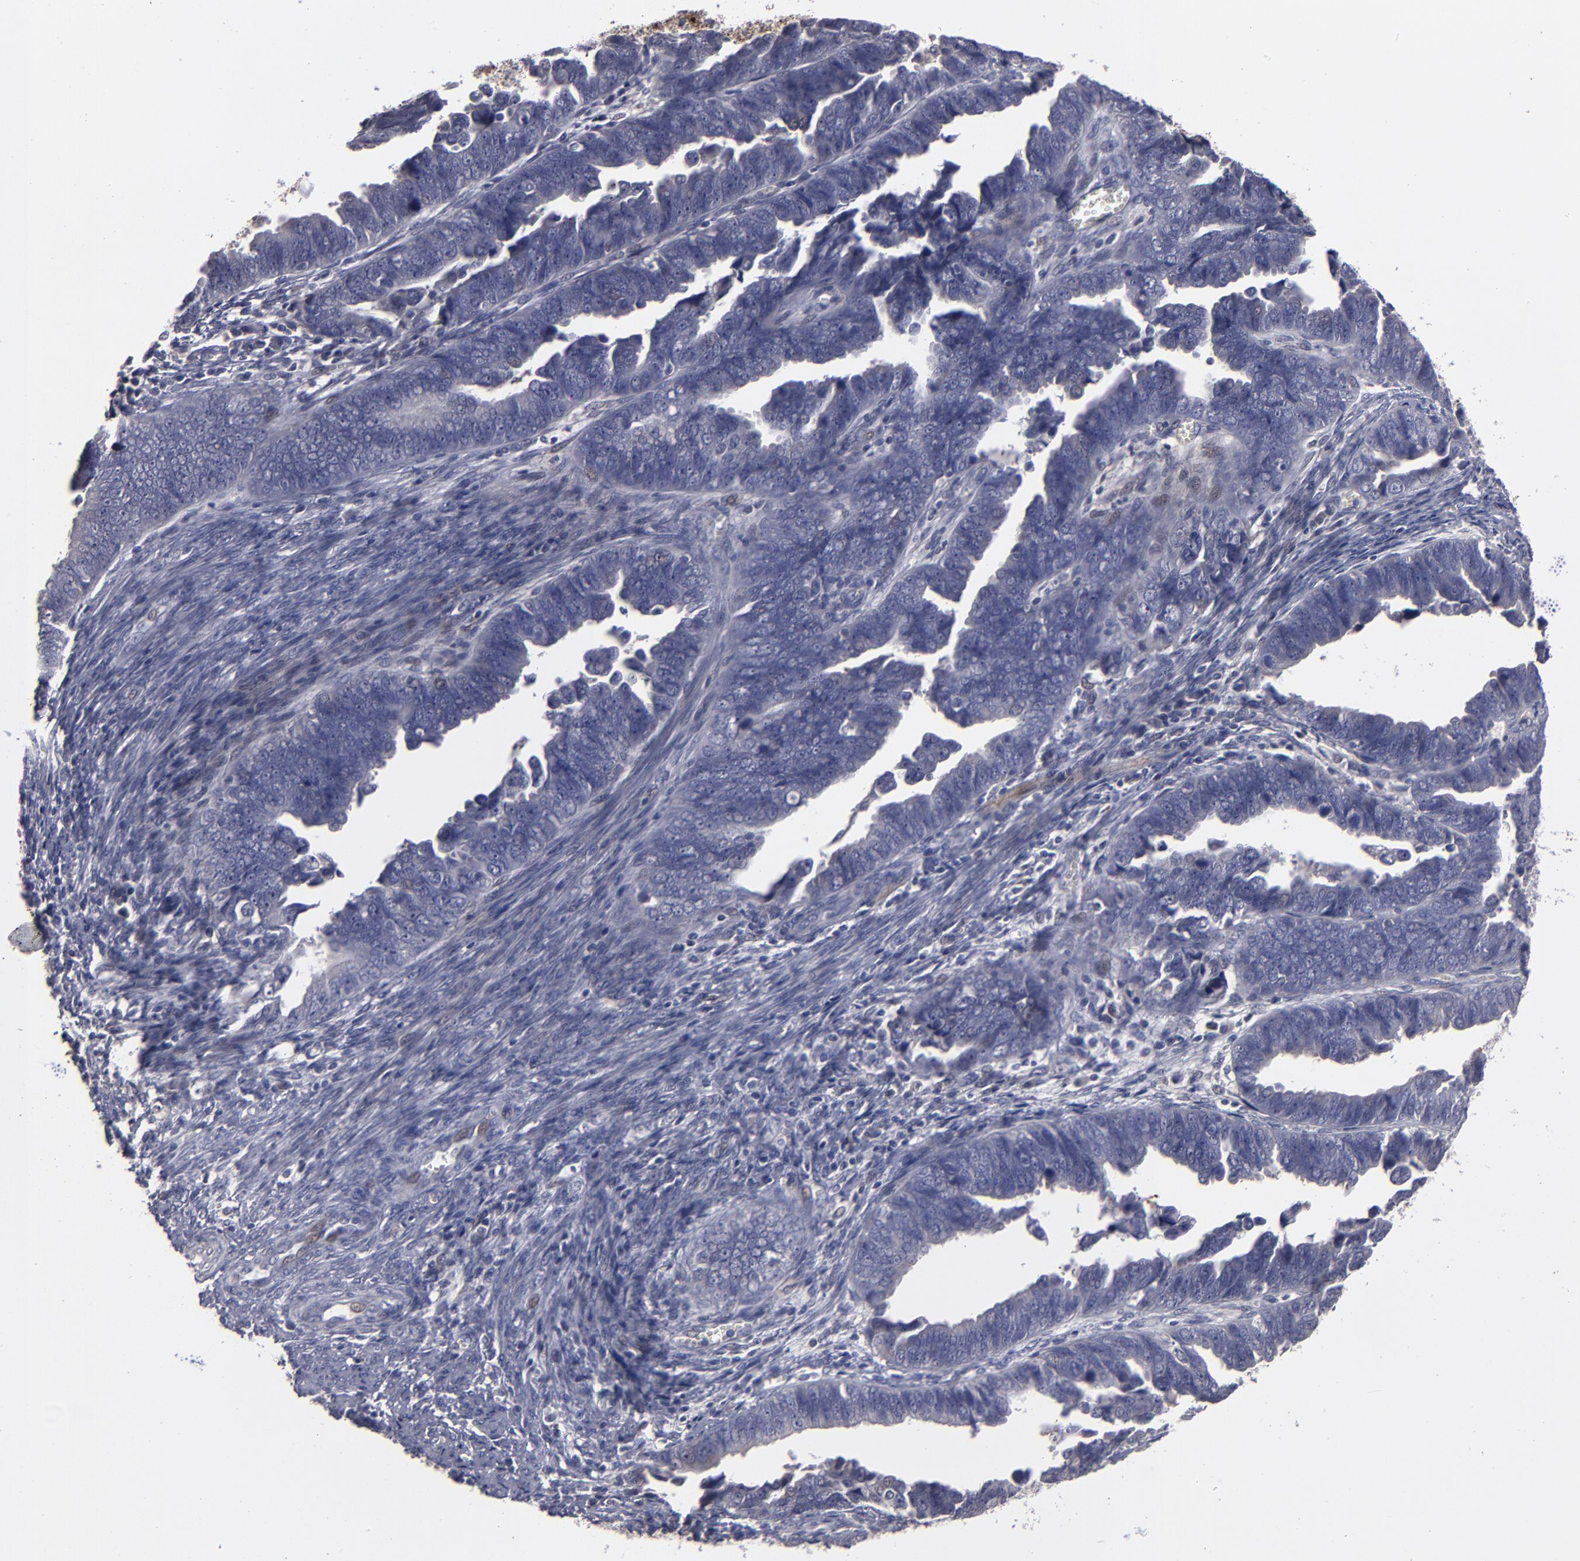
{"staining": {"intensity": "negative", "quantity": "none", "location": "none"}, "tissue": "endometrial cancer", "cell_type": "Tumor cells", "image_type": "cancer", "snomed": [{"axis": "morphology", "description": "Adenocarcinoma, NOS"}, {"axis": "topography", "description": "Endometrium"}], "caption": "DAB (3,3'-diaminobenzidine) immunohistochemical staining of human endometrial cancer displays no significant staining in tumor cells.", "gene": "GPM6B", "patient": {"sex": "female", "age": 75}}